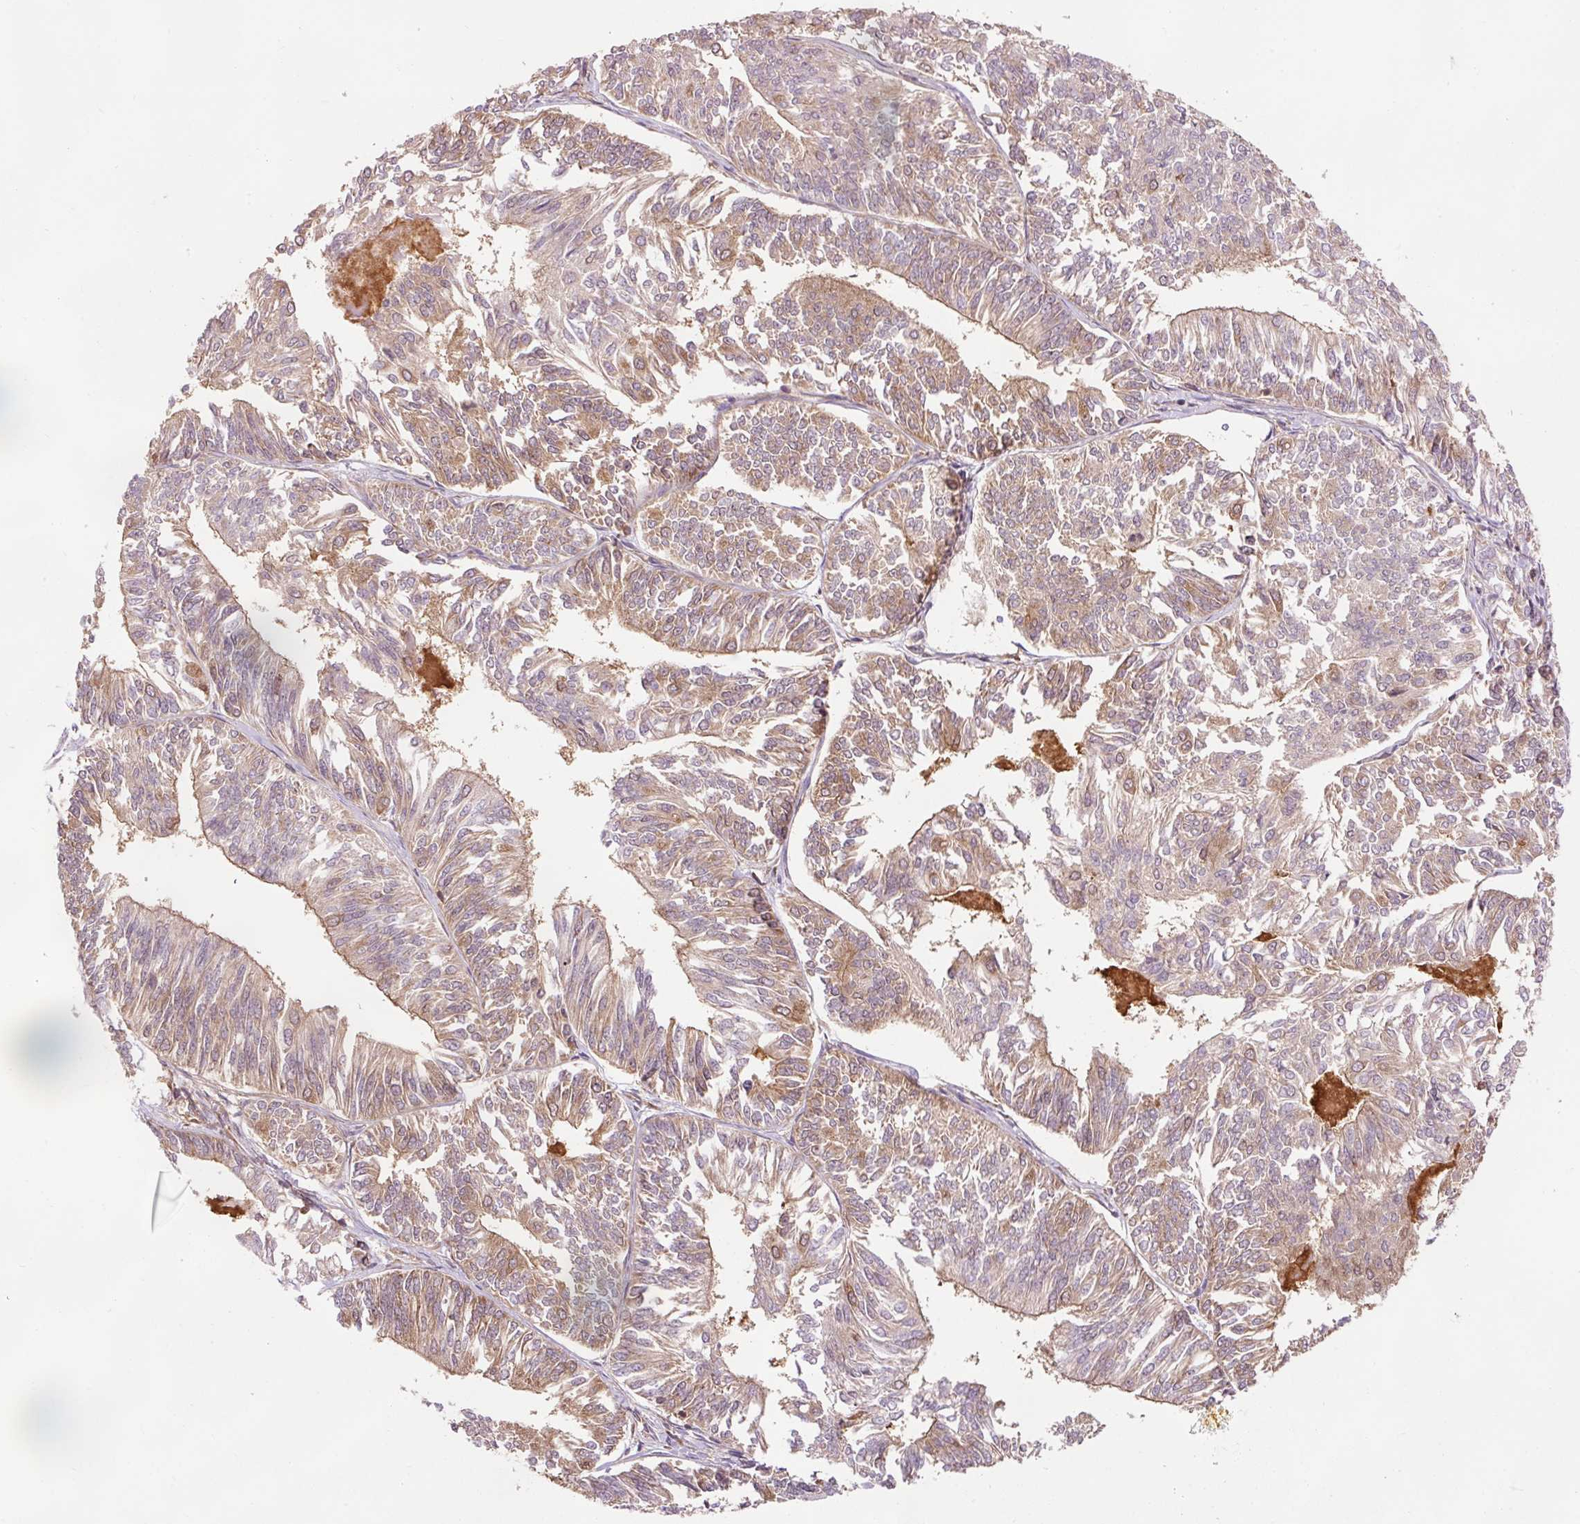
{"staining": {"intensity": "moderate", "quantity": "<25%", "location": "cytoplasmic/membranous"}, "tissue": "endometrial cancer", "cell_type": "Tumor cells", "image_type": "cancer", "snomed": [{"axis": "morphology", "description": "Adenocarcinoma, NOS"}, {"axis": "topography", "description": "Endometrium"}], "caption": "This is a micrograph of immunohistochemistry (IHC) staining of endometrial adenocarcinoma, which shows moderate positivity in the cytoplasmic/membranous of tumor cells.", "gene": "PDAP1", "patient": {"sex": "female", "age": 58}}